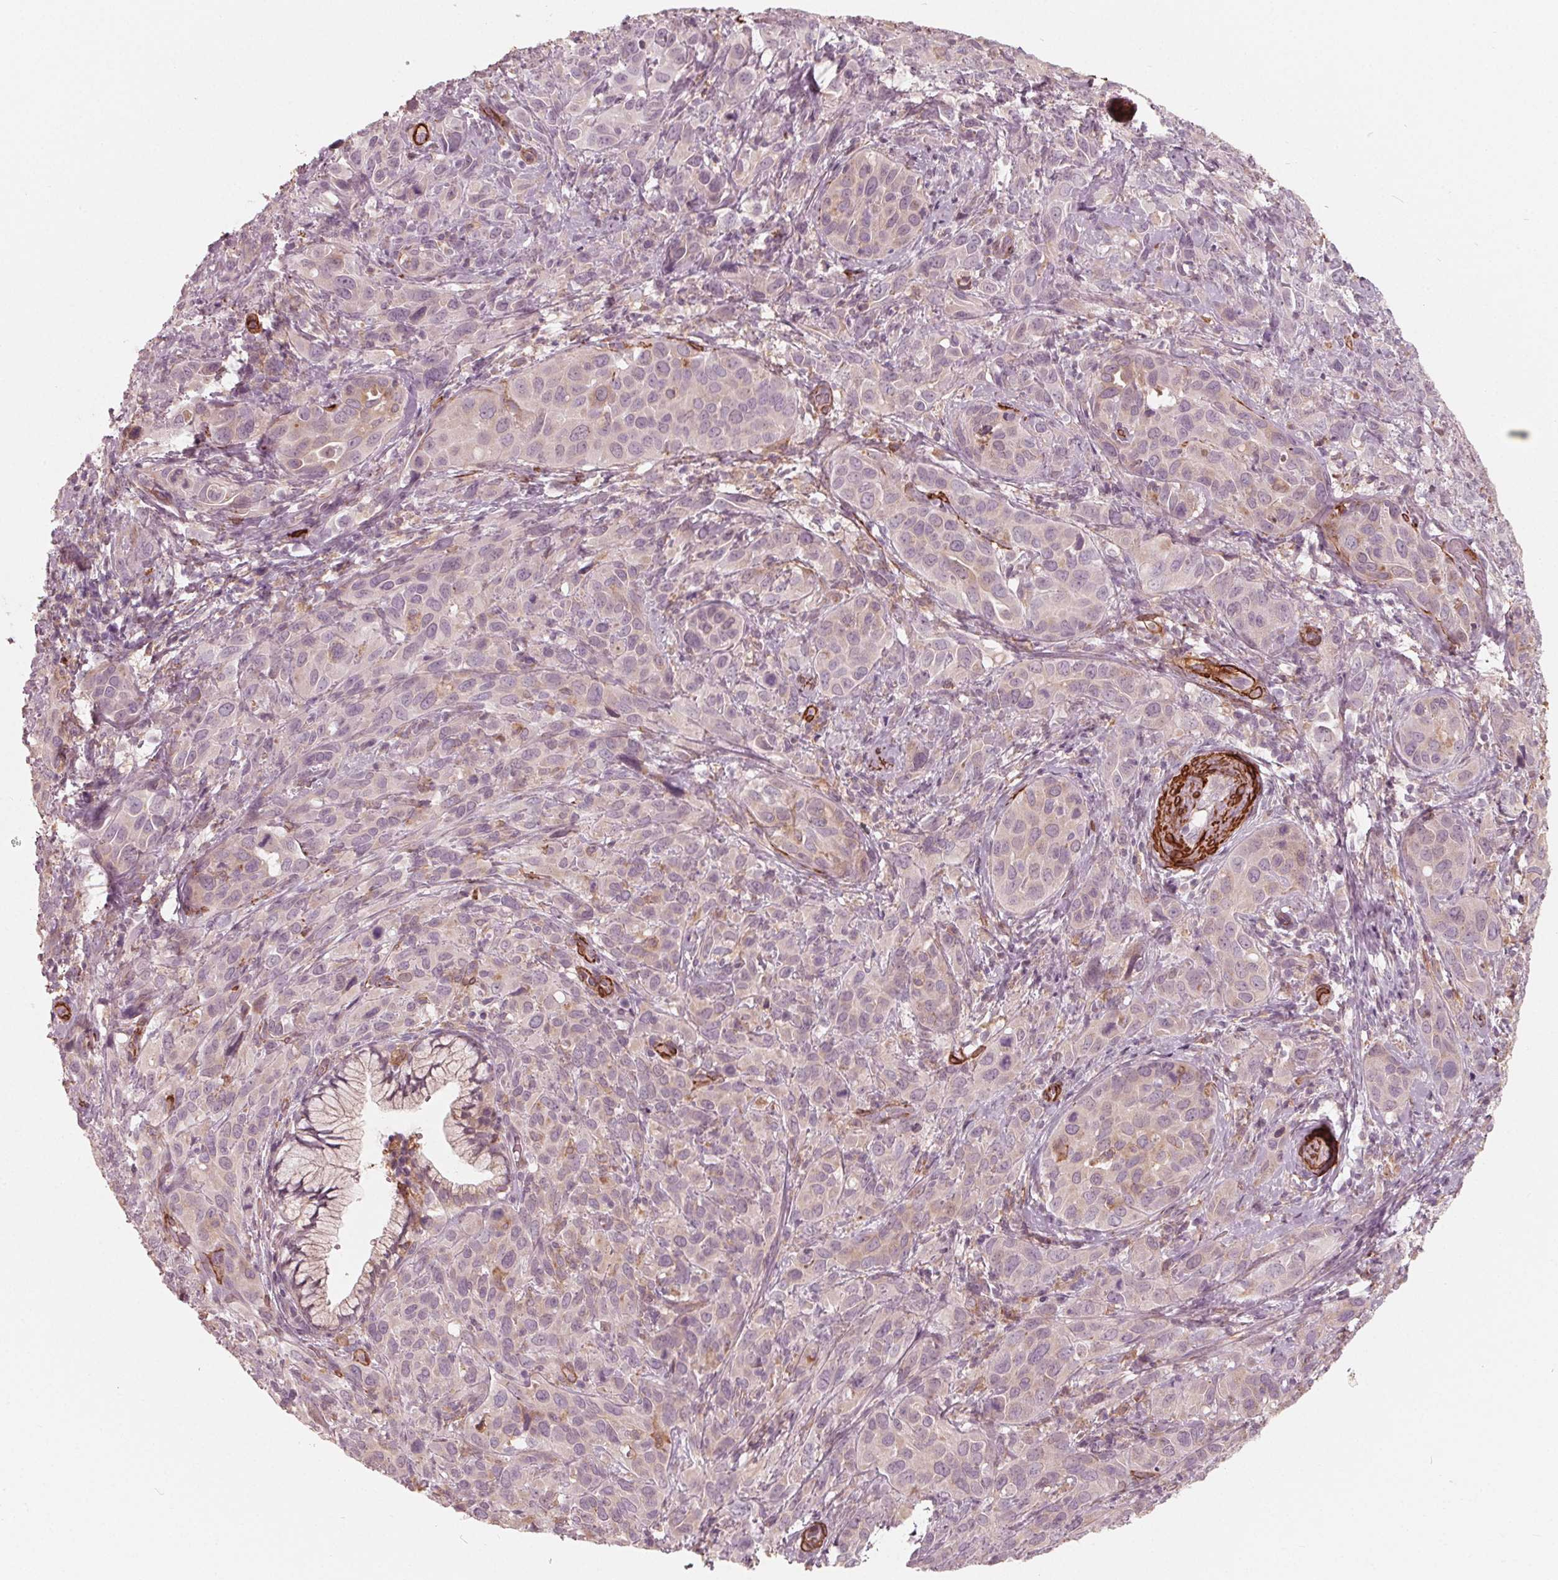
{"staining": {"intensity": "negative", "quantity": "none", "location": "none"}, "tissue": "cervical cancer", "cell_type": "Tumor cells", "image_type": "cancer", "snomed": [{"axis": "morphology", "description": "Squamous cell carcinoma, NOS"}, {"axis": "topography", "description": "Cervix"}], "caption": "Photomicrograph shows no protein expression in tumor cells of cervical cancer (squamous cell carcinoma) tissue. Brightfield microscopy of immunohistochemistry stained with DAB (3,3'-diaminobenzidine) (brown) and hematoxylin (blue), captured at high magnification.", "gene": "MIER3", "patient": {"sex": "female", "age": 51}}